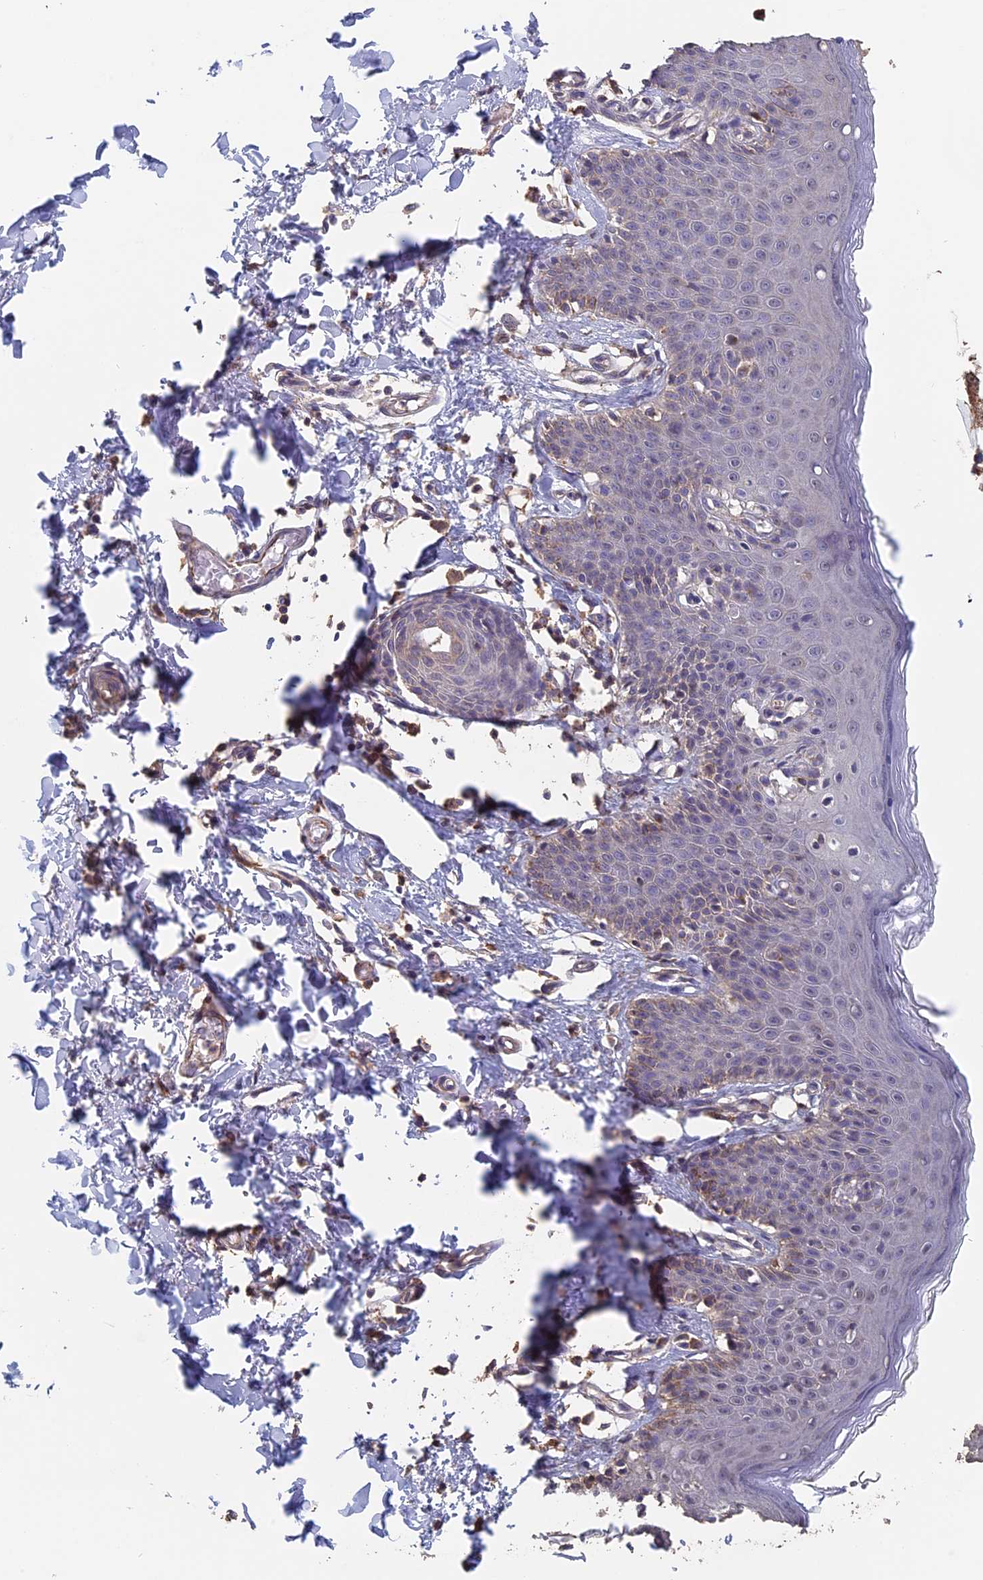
{"staining": {"intensity": "weak", "quantity": "<25%", "location": "cytoplasmic/membranous,nuclear"}, "tissue": "skin", "cell_type": "Epidermal cells", "image_type": "normal", "snomed": [{"axis": "morphology", "description": "Normal tissue, NOS"}, {"axis": "topography", "description": "Vulva"}], "caption": "Epidermal cells show no significant expression in benign skin. (DAB (3,3'-diaminobenzidine) IHC with hematoxylin counter stain).", "gene": "PIGQ", "patient": {"sex": "female", "age": 66}}